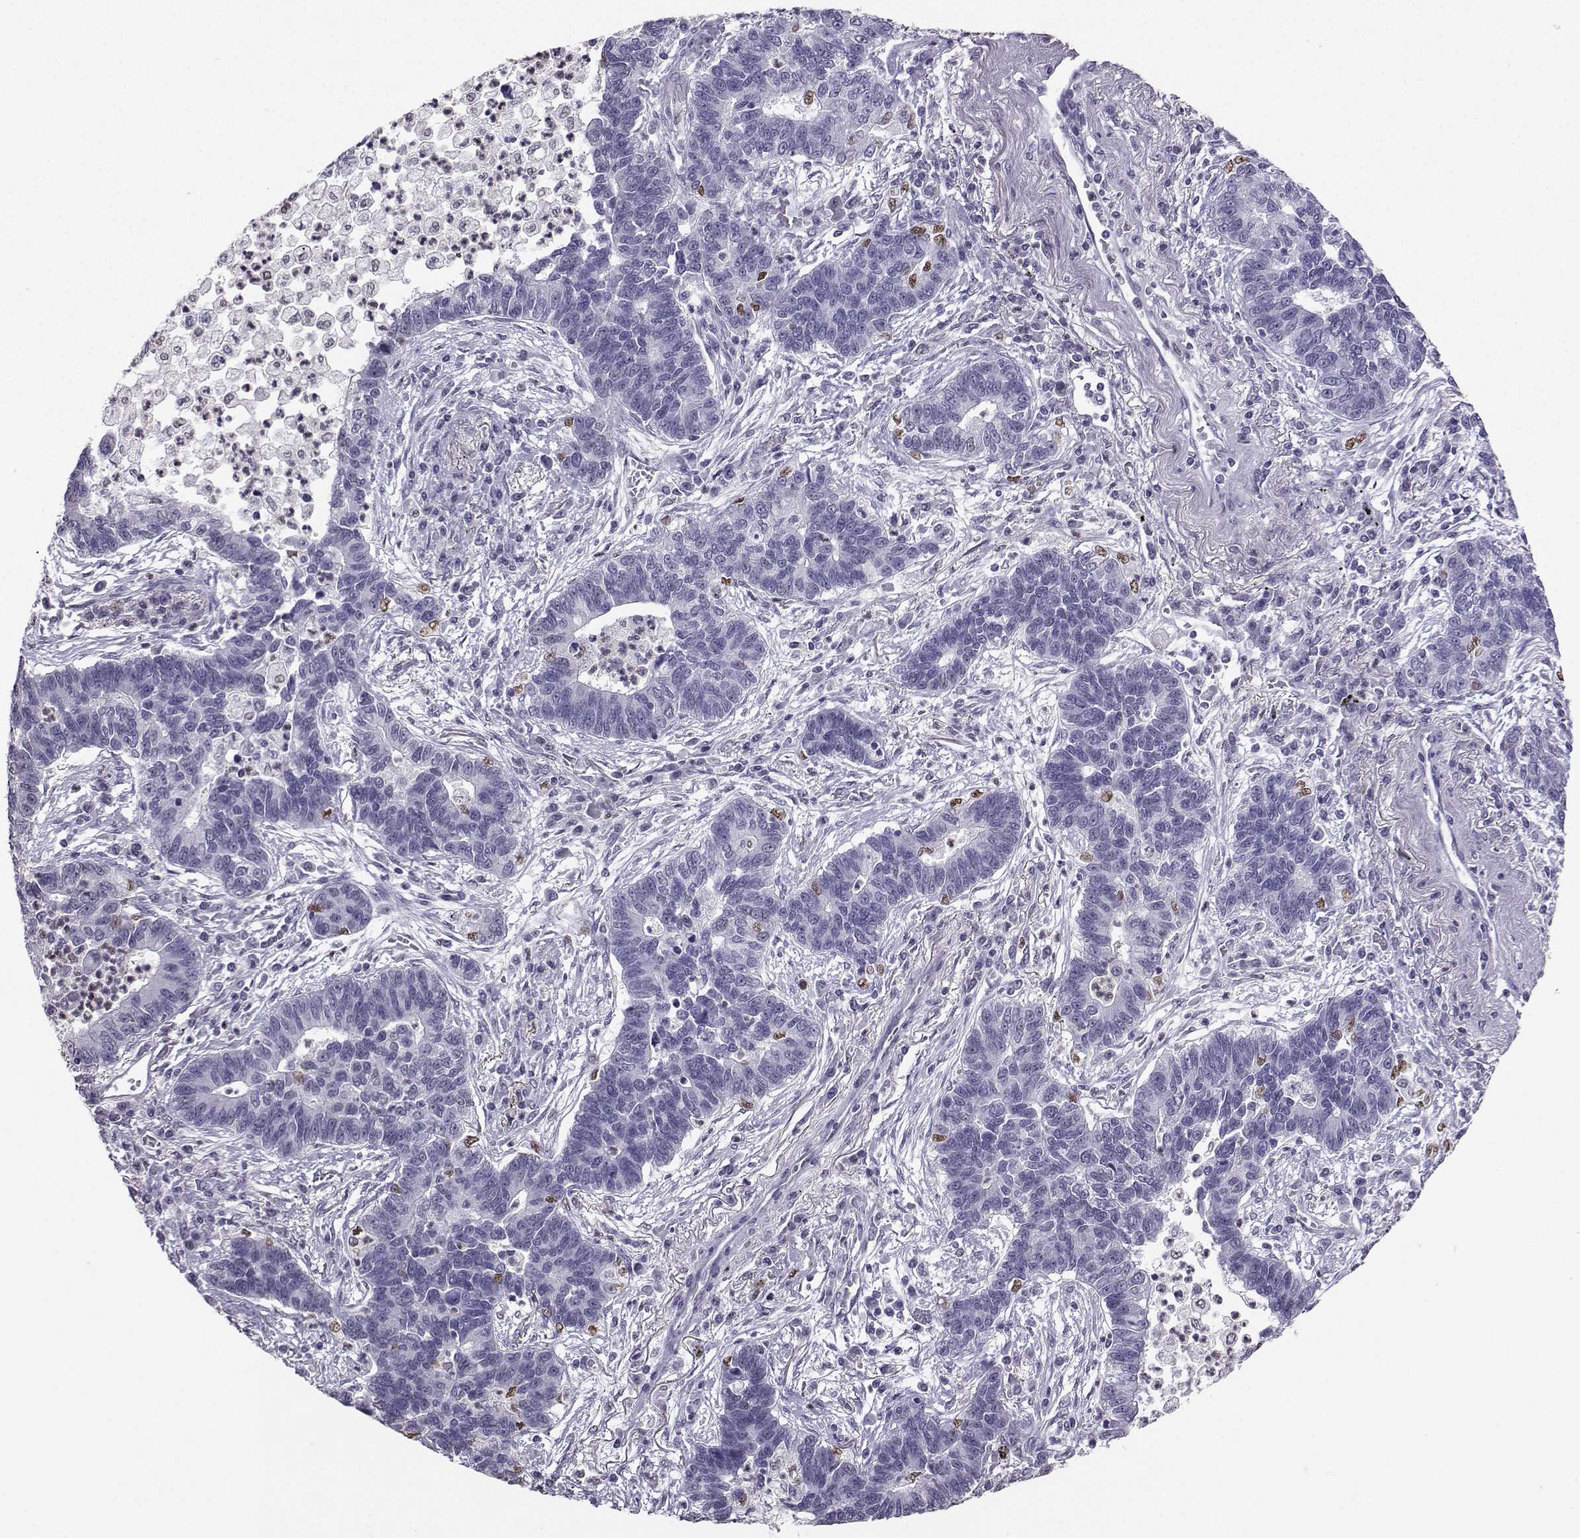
{"staining": {"intensity": "moderate", "quantity": "<25%", "location": "nuclear"}, "tissue": "lung cancer", "cell_type": "Tumor cells", "image_type": "cancer", "snomed": [{"axis": "morphology", "description": "Adenocarcinoma, NOS"}, {"axis": "topography", "description": "Lung"}], "caption": "Immunohistochemical staining of lung cancer (adenocarcinoma) displays moderate nuclear protein positivity in approximately <25% of tumor cells.", "gene": "TEDC2", "patient": {"sex": "female", "age": 57}}